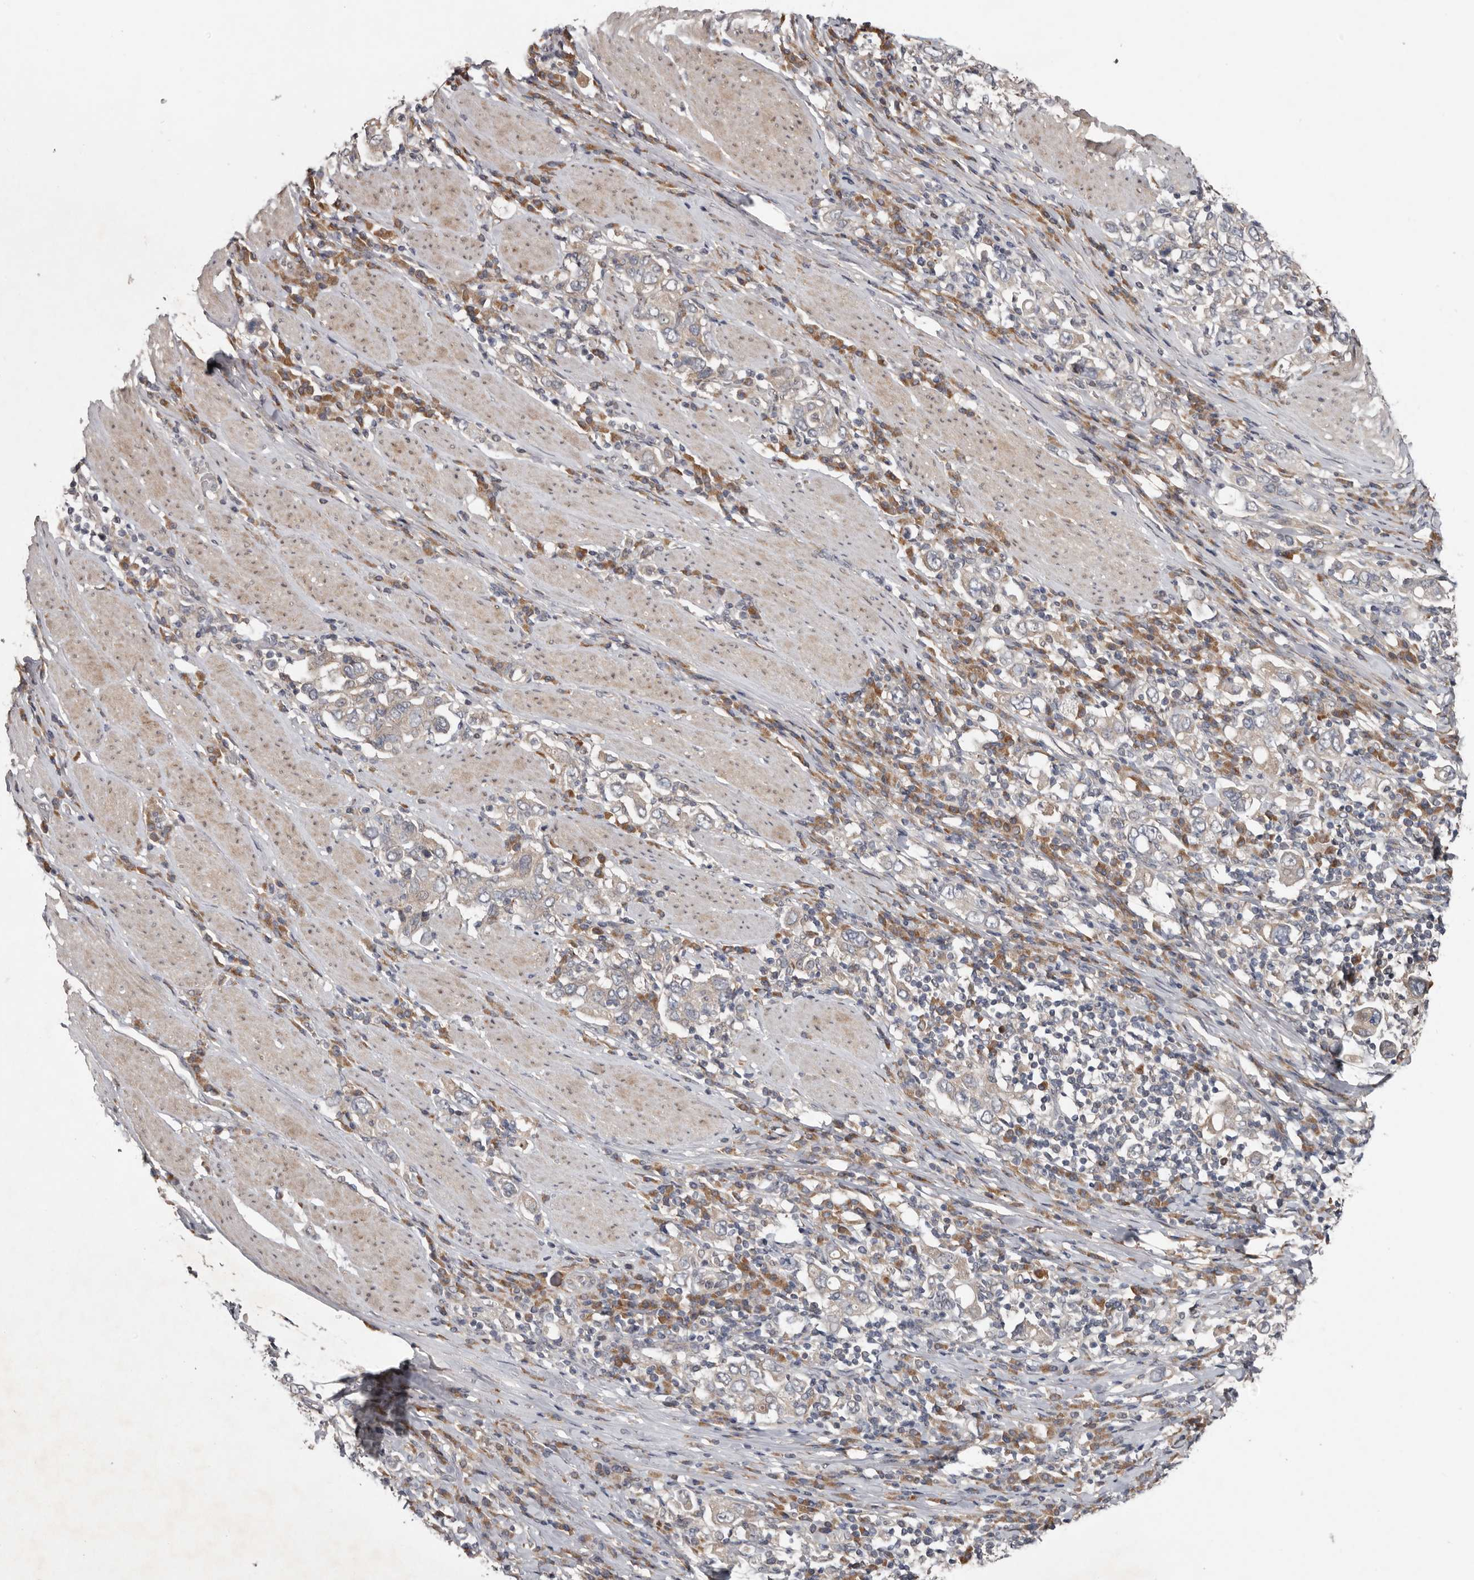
{"staining": {"intensity": "negative", "quantity": "none", "location": "none"}, "tissue": "stomach cancer", "cell_type": "Tumor cells", "image_type": "cancer", "snomed": [{"axis": "morphology", "description": "Adenocarcinoma, NOS"}, {"axis": "topography", "description": "Stomach, upper"}], "caption": "High magnification brightfield microscopy of stomach cancer stained with DAB (brown) and counterstained with hematoxylin (blue): tumor cells show no significant expression.", "gene": "CHML", "patient": {"sex": "male", "age": 62}}